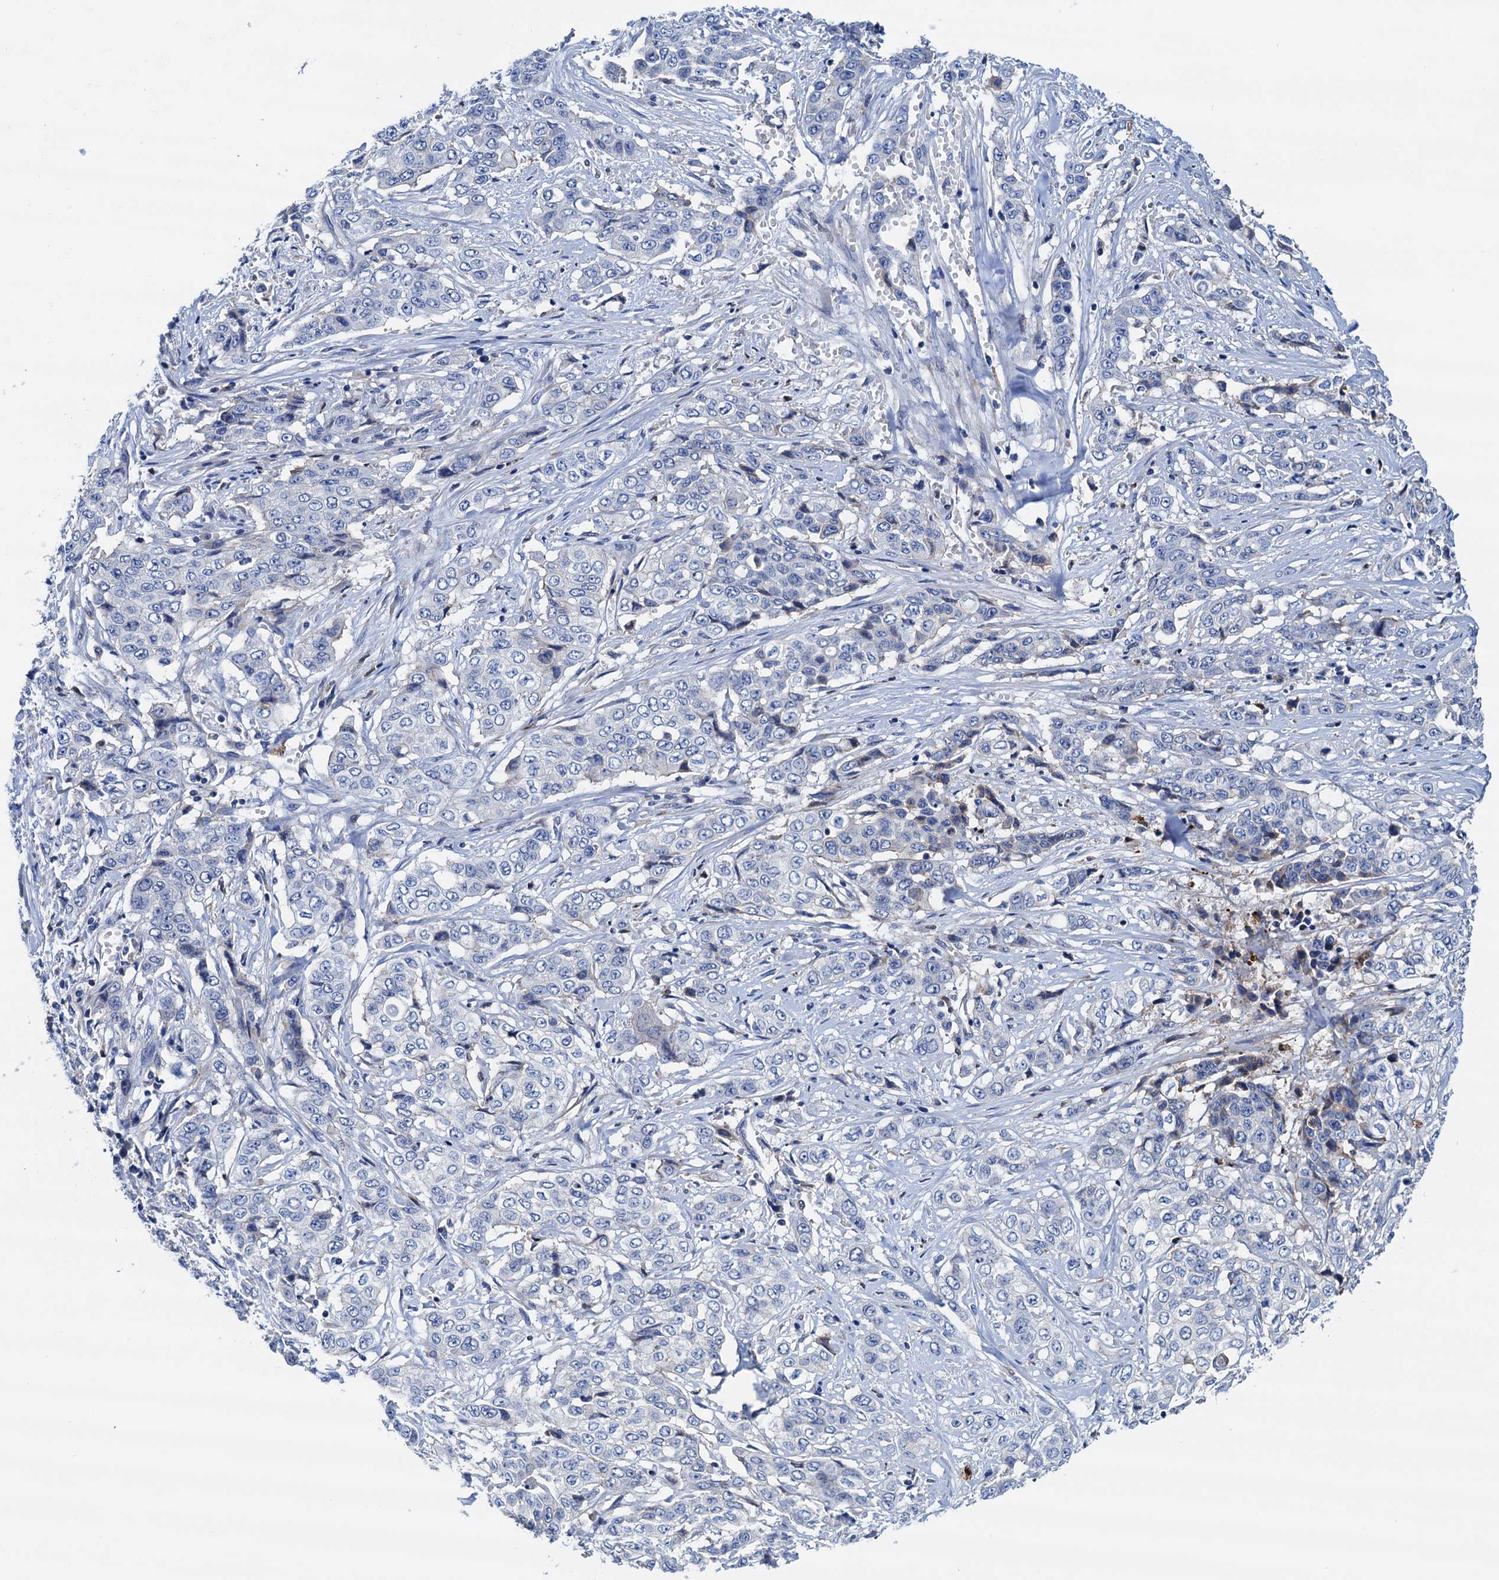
{"staining": {"intensity": "negative", "quantity": "none", "location": "none"}, "tissue": "stomach cancer", "cell_type": "Tumor cells", "image_type": "cancer", "snomed": [{"axis": "morphology", "description": "Adenocarcinoma, NOS"}, {"axis": "topography", "description": "Stomach, upper"}], "caption": "An IHC image of stomach cancer is shown. There is no staining in tumor cells of stomach cancer.", "gene": "RASSF9", "patient": {"sex": "male", "age": 62}}